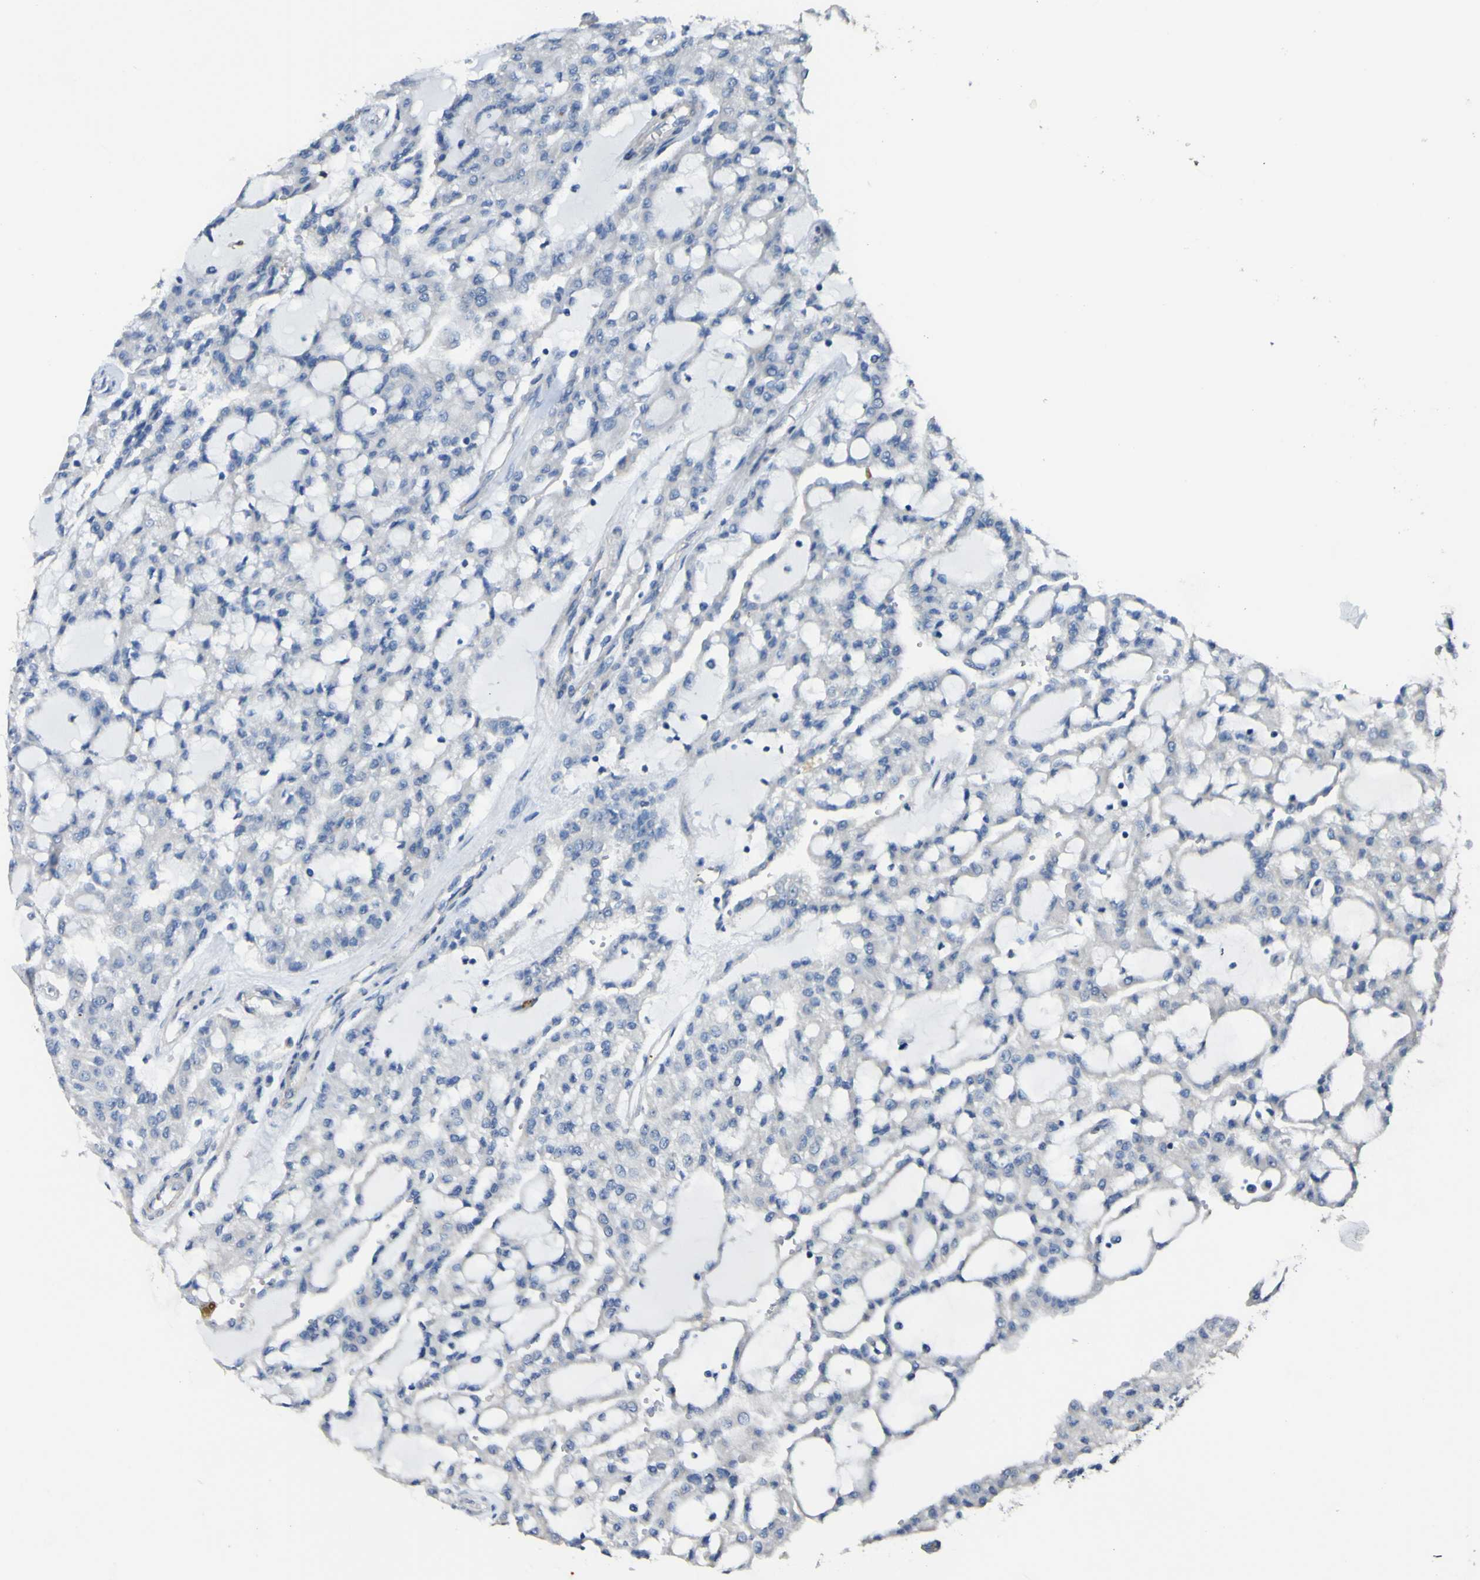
{"staining": {"intensity": "negative", "quantity": "none", "location": "none"}, "tissue": "renal cancer", "cell_type": "Tumor cells", "image_type": "cancer", "snomed": [{"axis": "morphology", "description": "Adenocarcinoma, NOS"}, {"axis": "topography", "description": "Kidney"}], "caption": "Immunohistochemical staining of human adenocarcinoma (renal) demonstrates no significant positivity in tumor cells. The staining is performed using DAB (3,3'-diaminobenzidine) brown chromogen with nuclei counter-stained in using hematoxylin.", "gene": "ALDH18A1", "patient": {"sex": "male", "age": 63}}